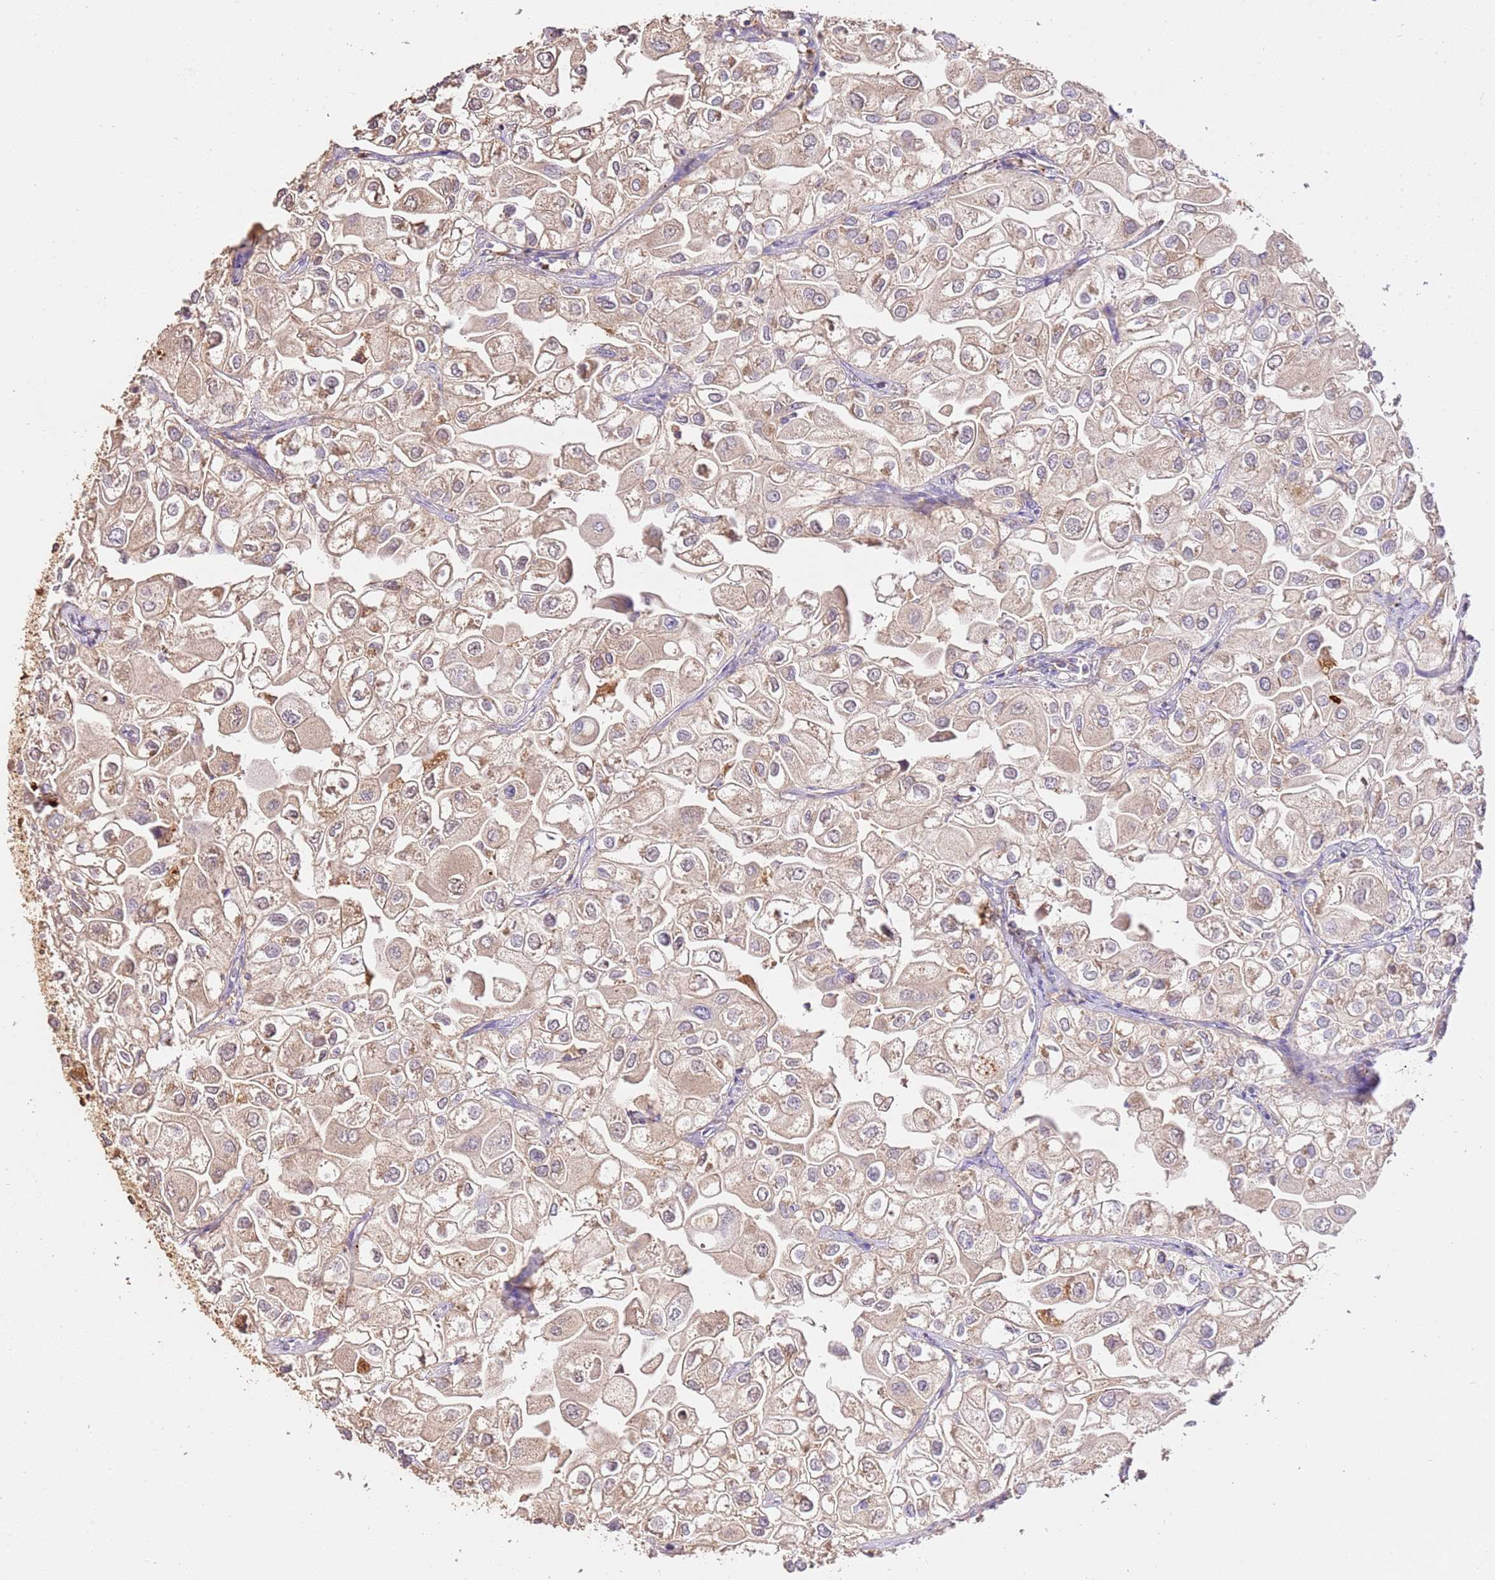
{"staining": {"intensity": "weak", "quantity": "25%-75%", "location": "cytoplasmic/membranous"}, "tissue": "urothelial cancer", "cell_type": "Tumor cells", "image_type": "cancer", "snomed": [{"axis": "morphology", "description": "Urothelial carcinoma, High grade"}, {"axis": "topography", "description": "Urinary bladder"}], "caption": "IHC (DAB (3,3'-diaminobenzidine)) staining of human high-grade urothelial carcinoma shows weak cytoplasmic/membranous protein staining in approximately 25%-75% of tumor cells.", "gene": "CEP55", "patient": {"sex": "male", "age": 64}}